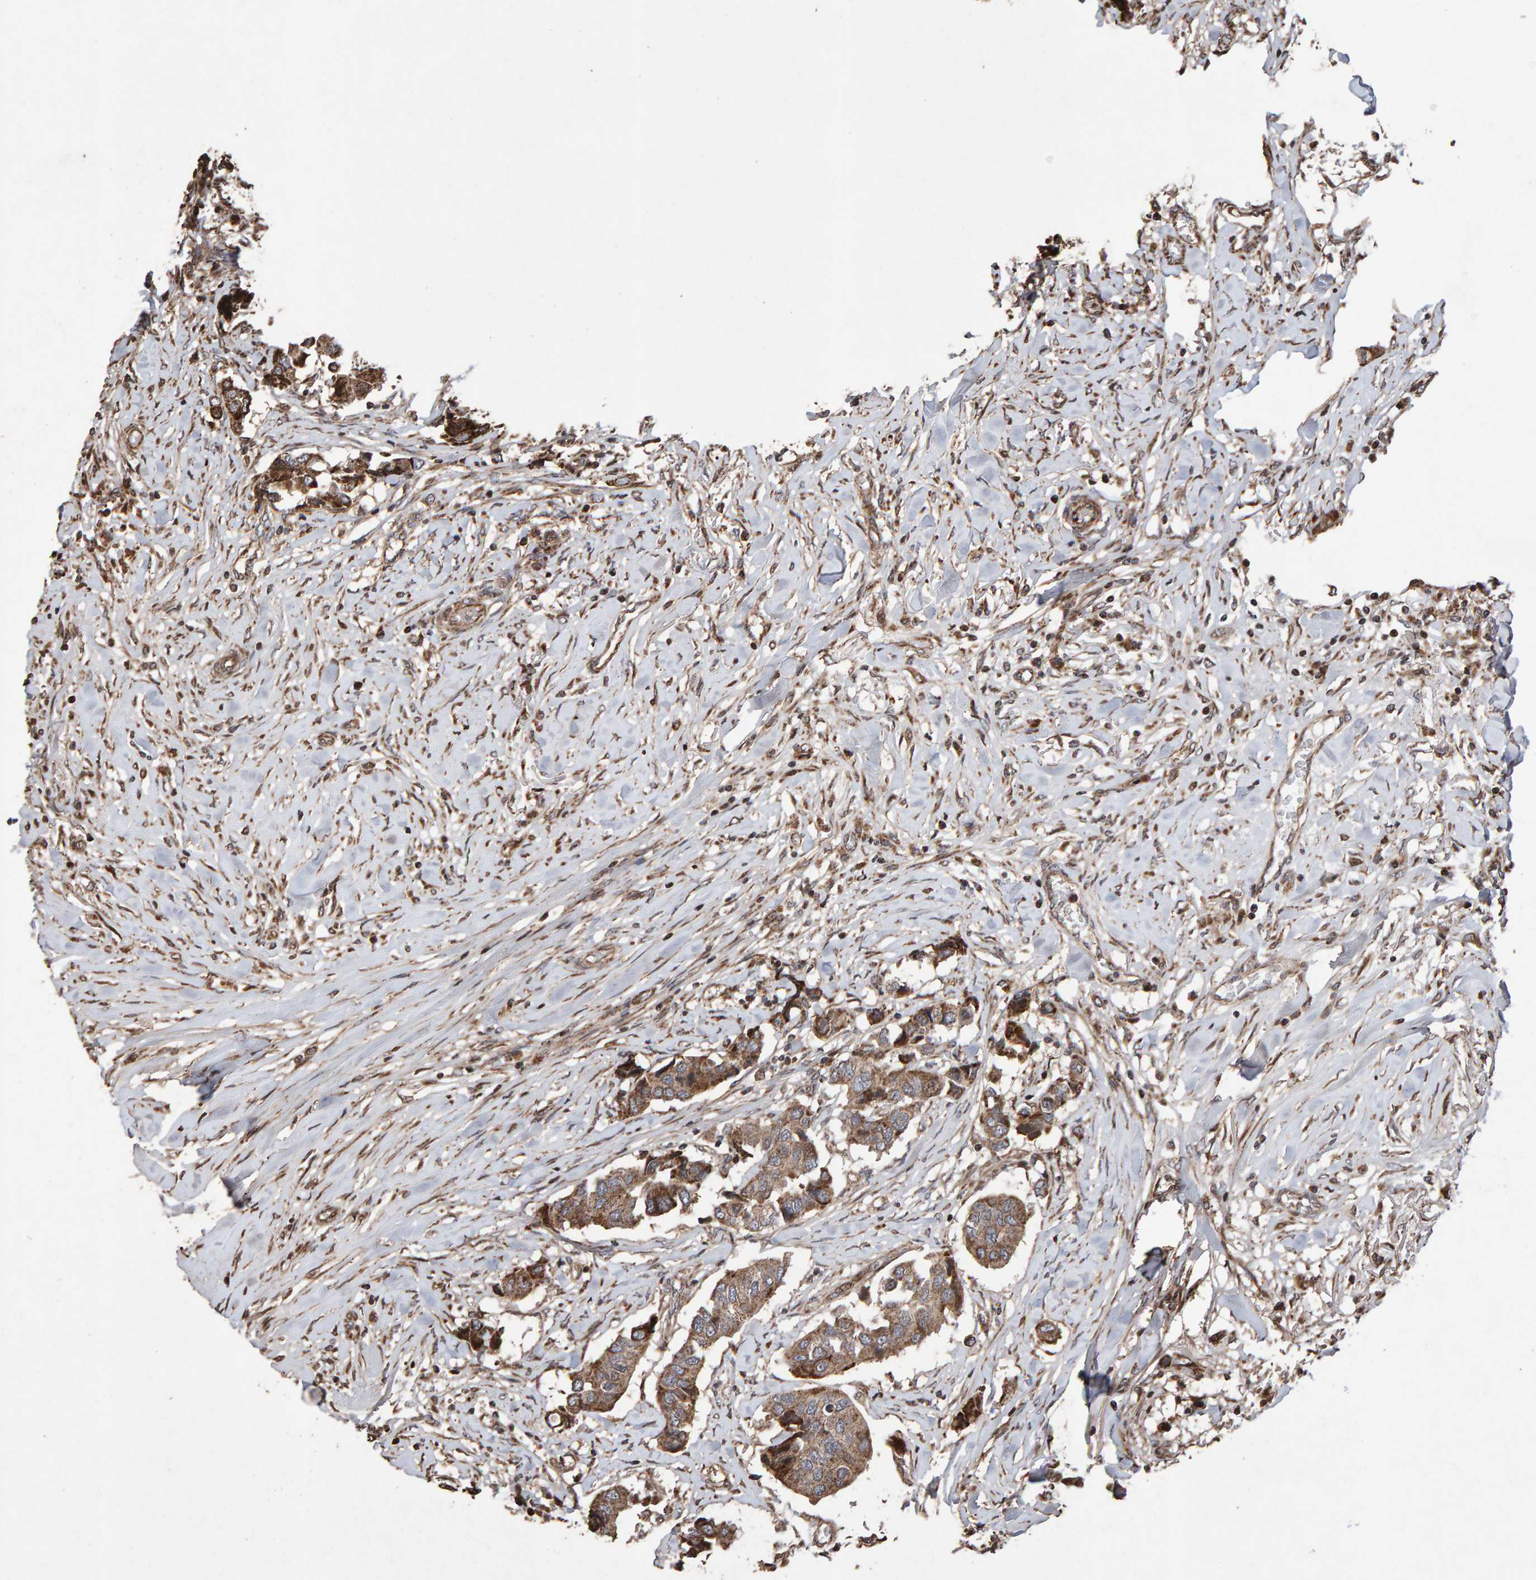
{"staining": {"intensity": "moderate", "quantity": ">75%", "location": "cytoplasmic/membranous"}, "tissue": "breast cancer", "cell_type": "Tumor cells", "image_type": "cancer", "snomed": [{"axis": "morphology", "description": "Duct carcinoma"}, {"axis": "topography", "description": "Breast"}], "caption": "IHC staining of breast cancer, which demonstrates medium levels of moderate cytoplasmic/membranous positivity in about >75% of tumor cells indicating moderate cytoplasmic/membranous protein positivity. The staining was performed using DAB (brown) for protein detection and nuclei were counterstained in hematoxylin (blue).", "gene": "OSBP2", "patient": {"sex": "female", "age": 80}}